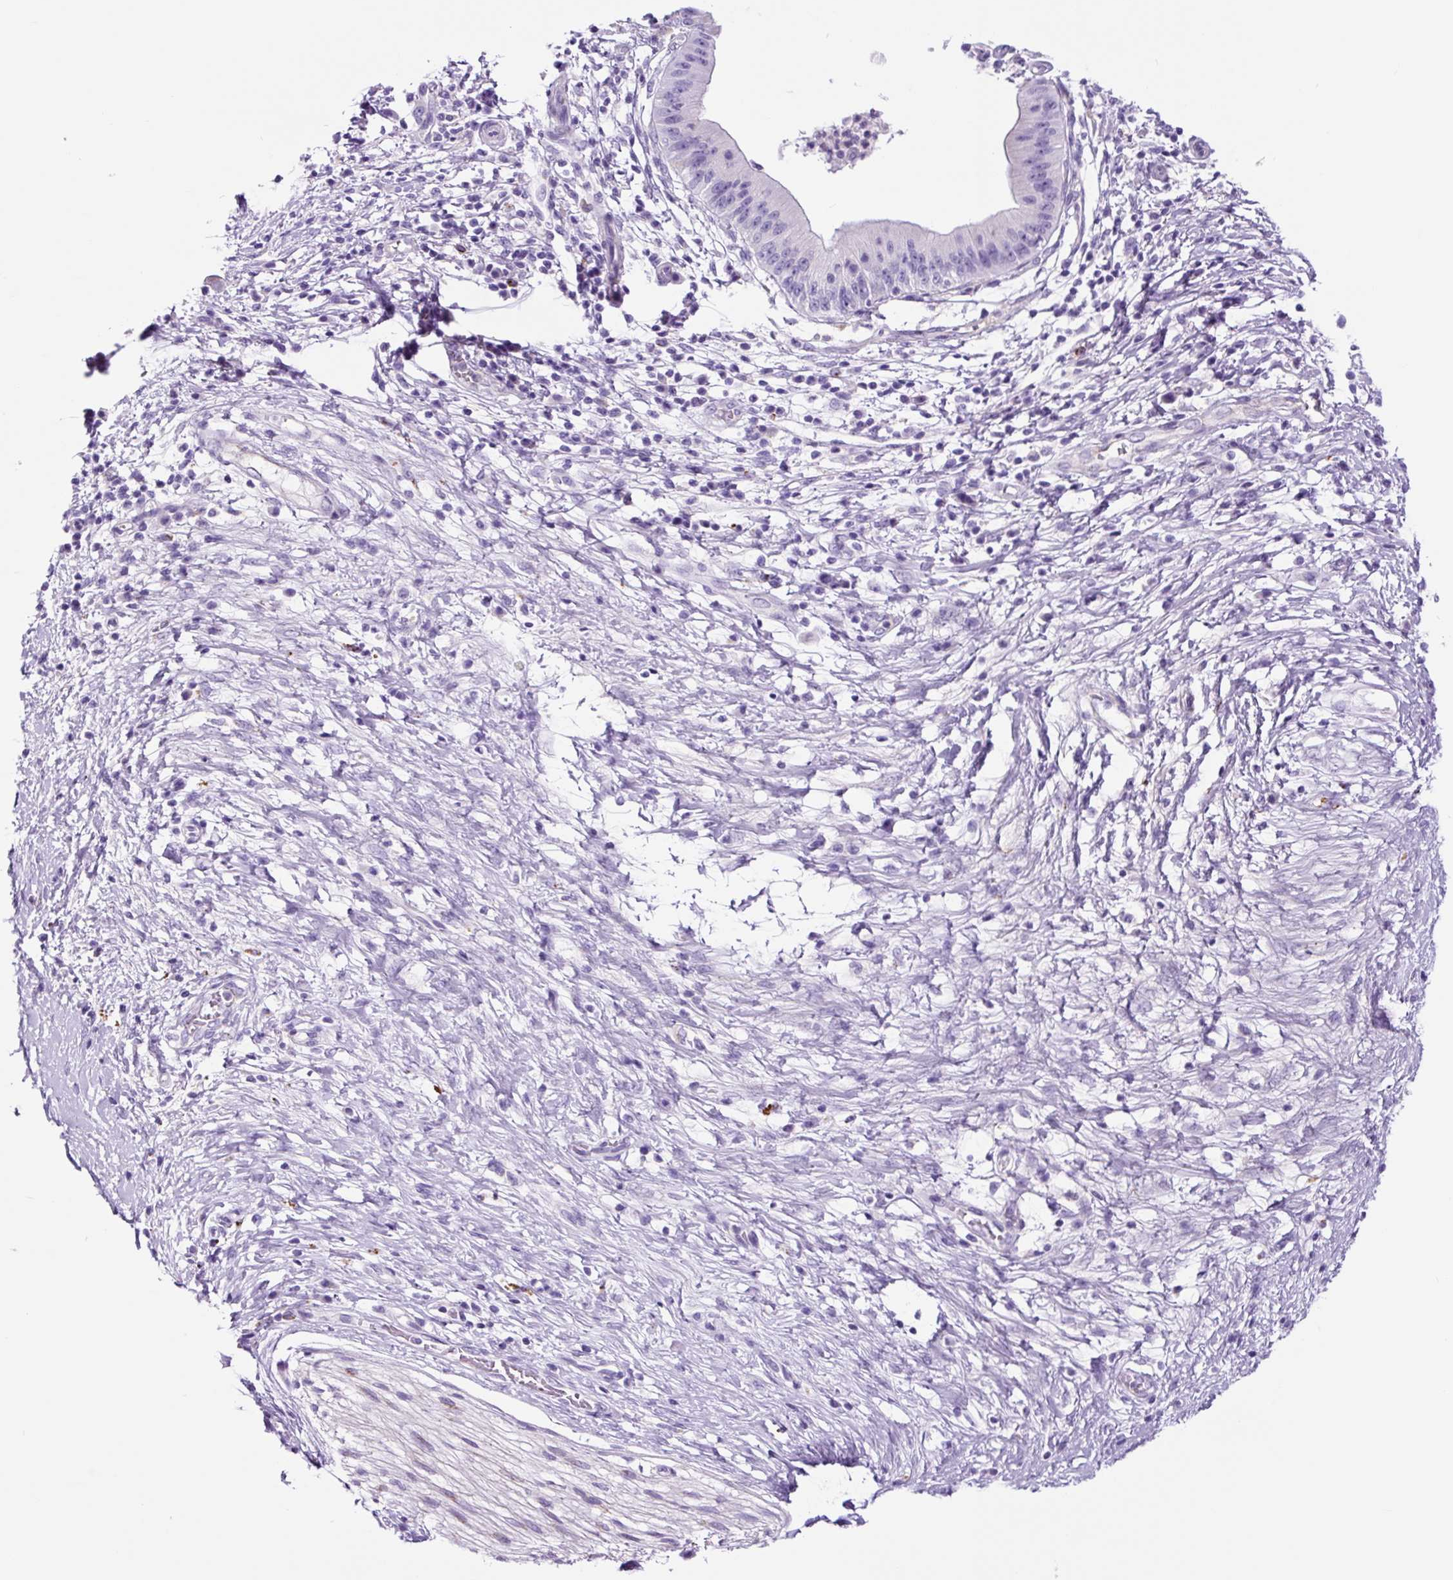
{"staining": {"intensity": "negative", "quantity": "none", "location": "none"}, "tissue": "pancreatic cancer", "cell_type": "Tumor cells", "image_type": "cancer", "snomed": [{"axis": "morphology", "description": "Adenocarcinoma, NOS"}, {"axis": "topography", "description": "Pancreas"}], "caption": "Immunohistochemistry micrograph of human pancreatic cancer stained for a protein (brown), which exhibits no positivity in tumor cells.", "gene": "LCN10", "patient": {"sex": "male", "age": 68}}